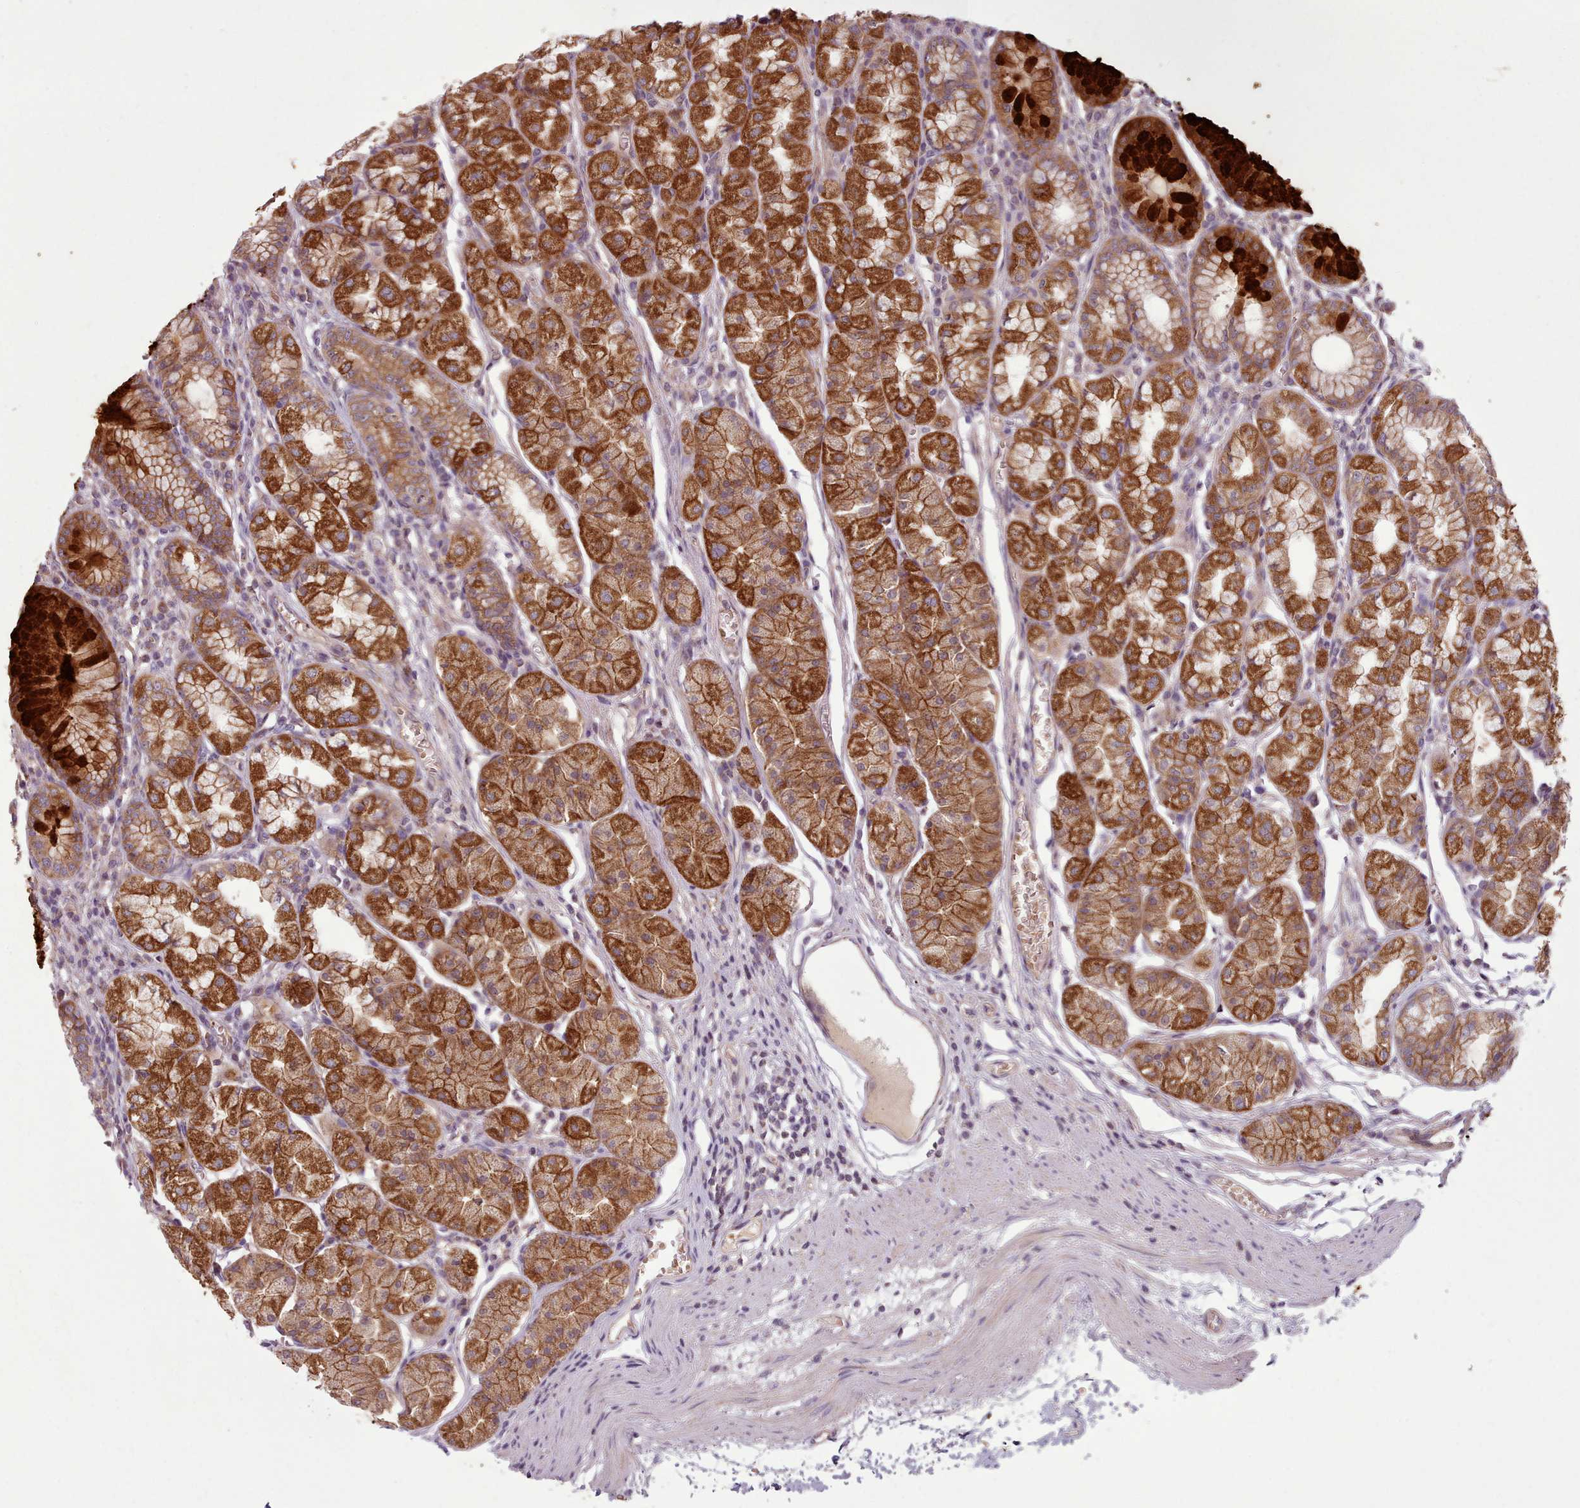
{"staining": {"intensity": "strong", "quantity": ">75%", "location": "cytoplasmic/membranous"}, "tissue": "stomach", "cell_type": "Glandular cells", "image_type": "normal", "snomed": [{"axis": "morphology", "description": "Normal tissue, NOS"}, {"axis": "topography", "description": "Stomach"}], "caption": "Stomach was stained to show a protein in brown. There is high levels of strong cytoplasmic/membranous positivity in approximately >75% of glandular cells. The staining was performed using DAB to visualize the protein expression in brown, while the nuclei were stained in blue with hematoxylin (Magnification: 20x).", "gene": "NT5DC2", "patient": {"sex": "male", "age": 55}}